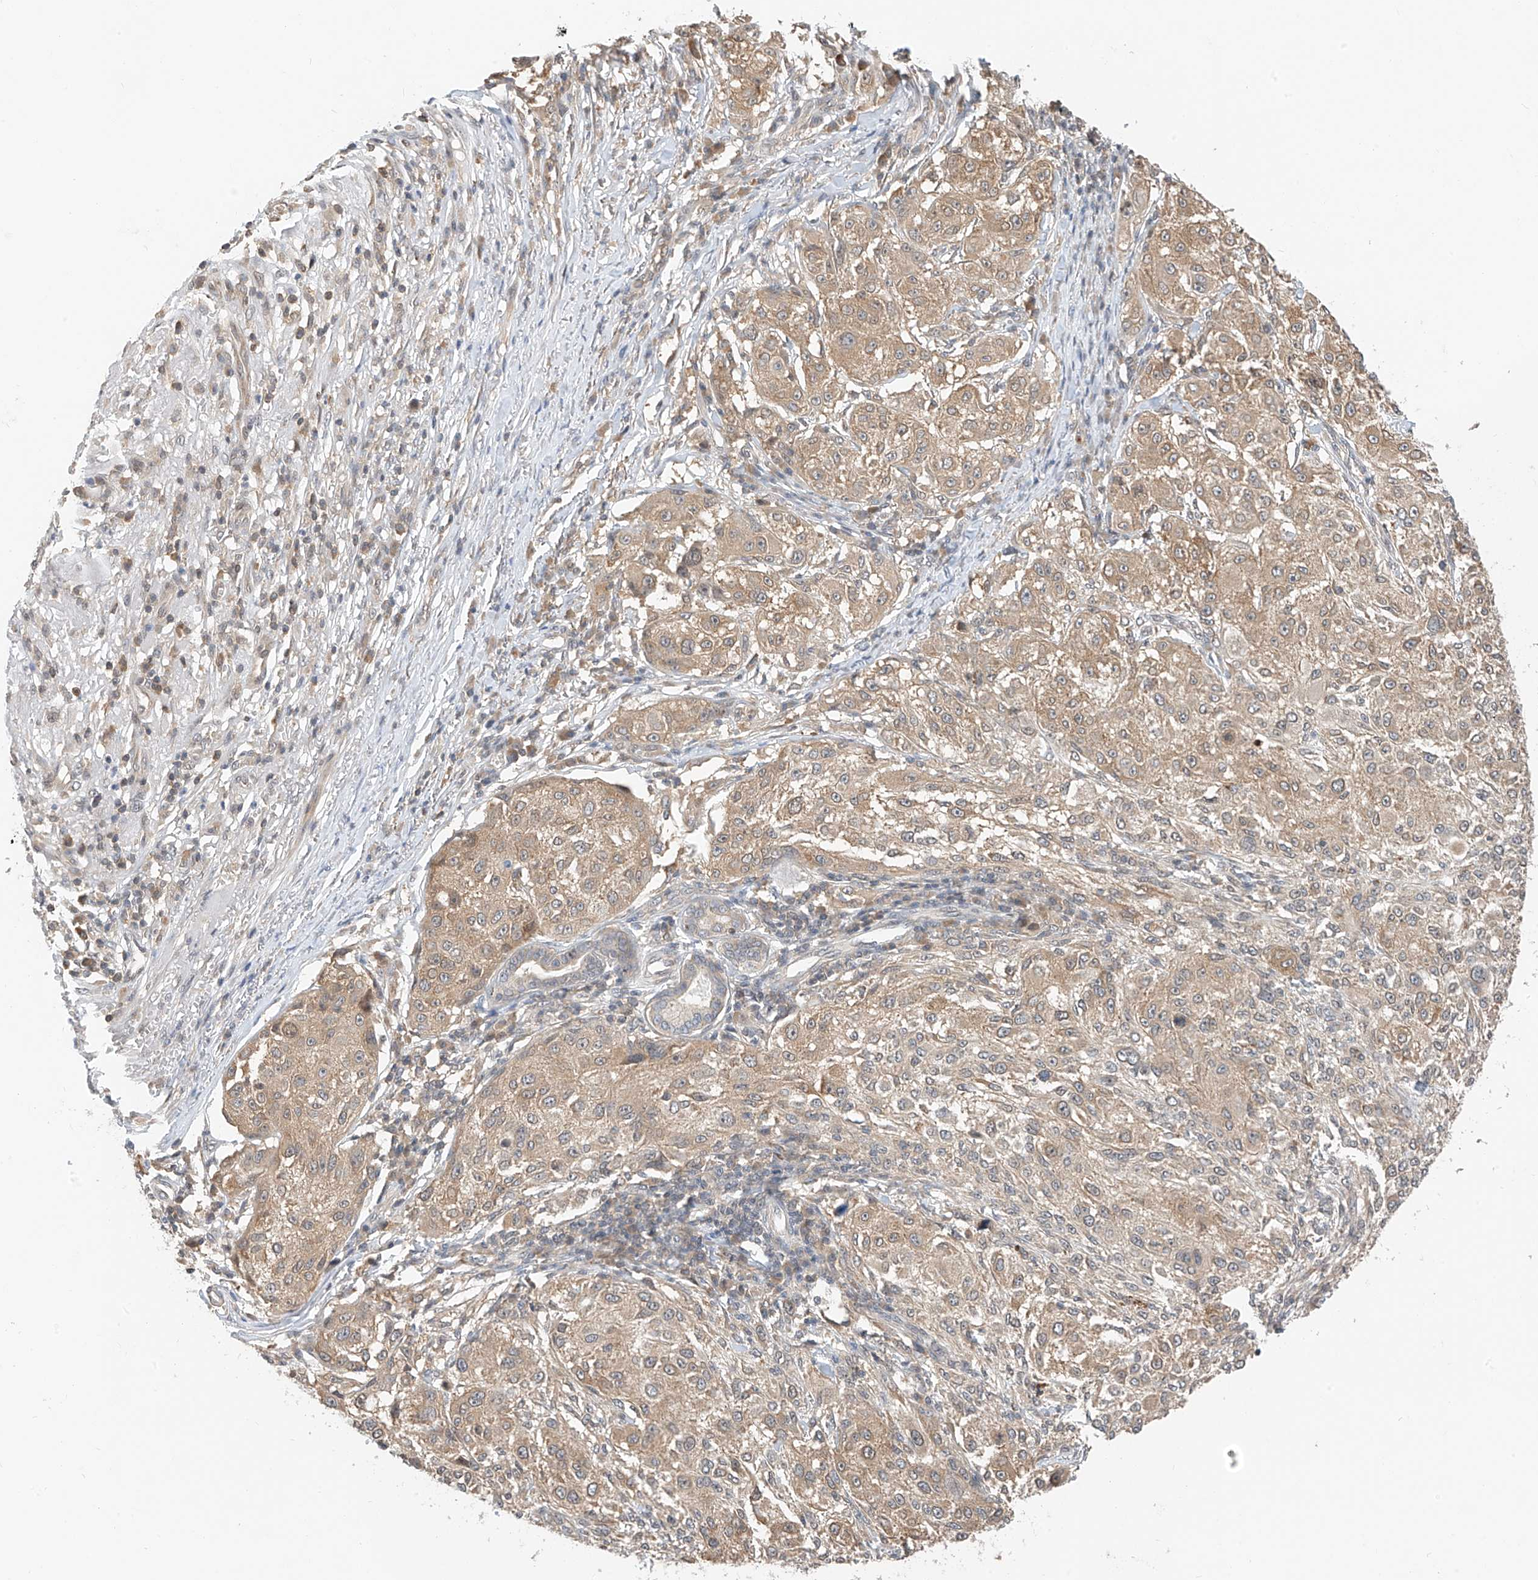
{"staining": {"intensity": "moderate", "quantity": ">75%", "location": "cytoplasmic/membranous"}, "tissue": "melanoma", "cell_type": "Tumor cells", "image_type": "cancer", "snomed": [{"axis": "morphology", "description": "Necrosis, NOS"}, {"axis": "morphology", "description": "Malignant melanoma, NOS"}, {"axis": "topography", "description": "Skin"}], "caption": "Tumor cells reveal medium levels of moderate cytoplasmic/membranous staining in approximately >75% of cells in melanoma.", "gene": "PPA2", "patient": {"sex": "female", "age": 87}}